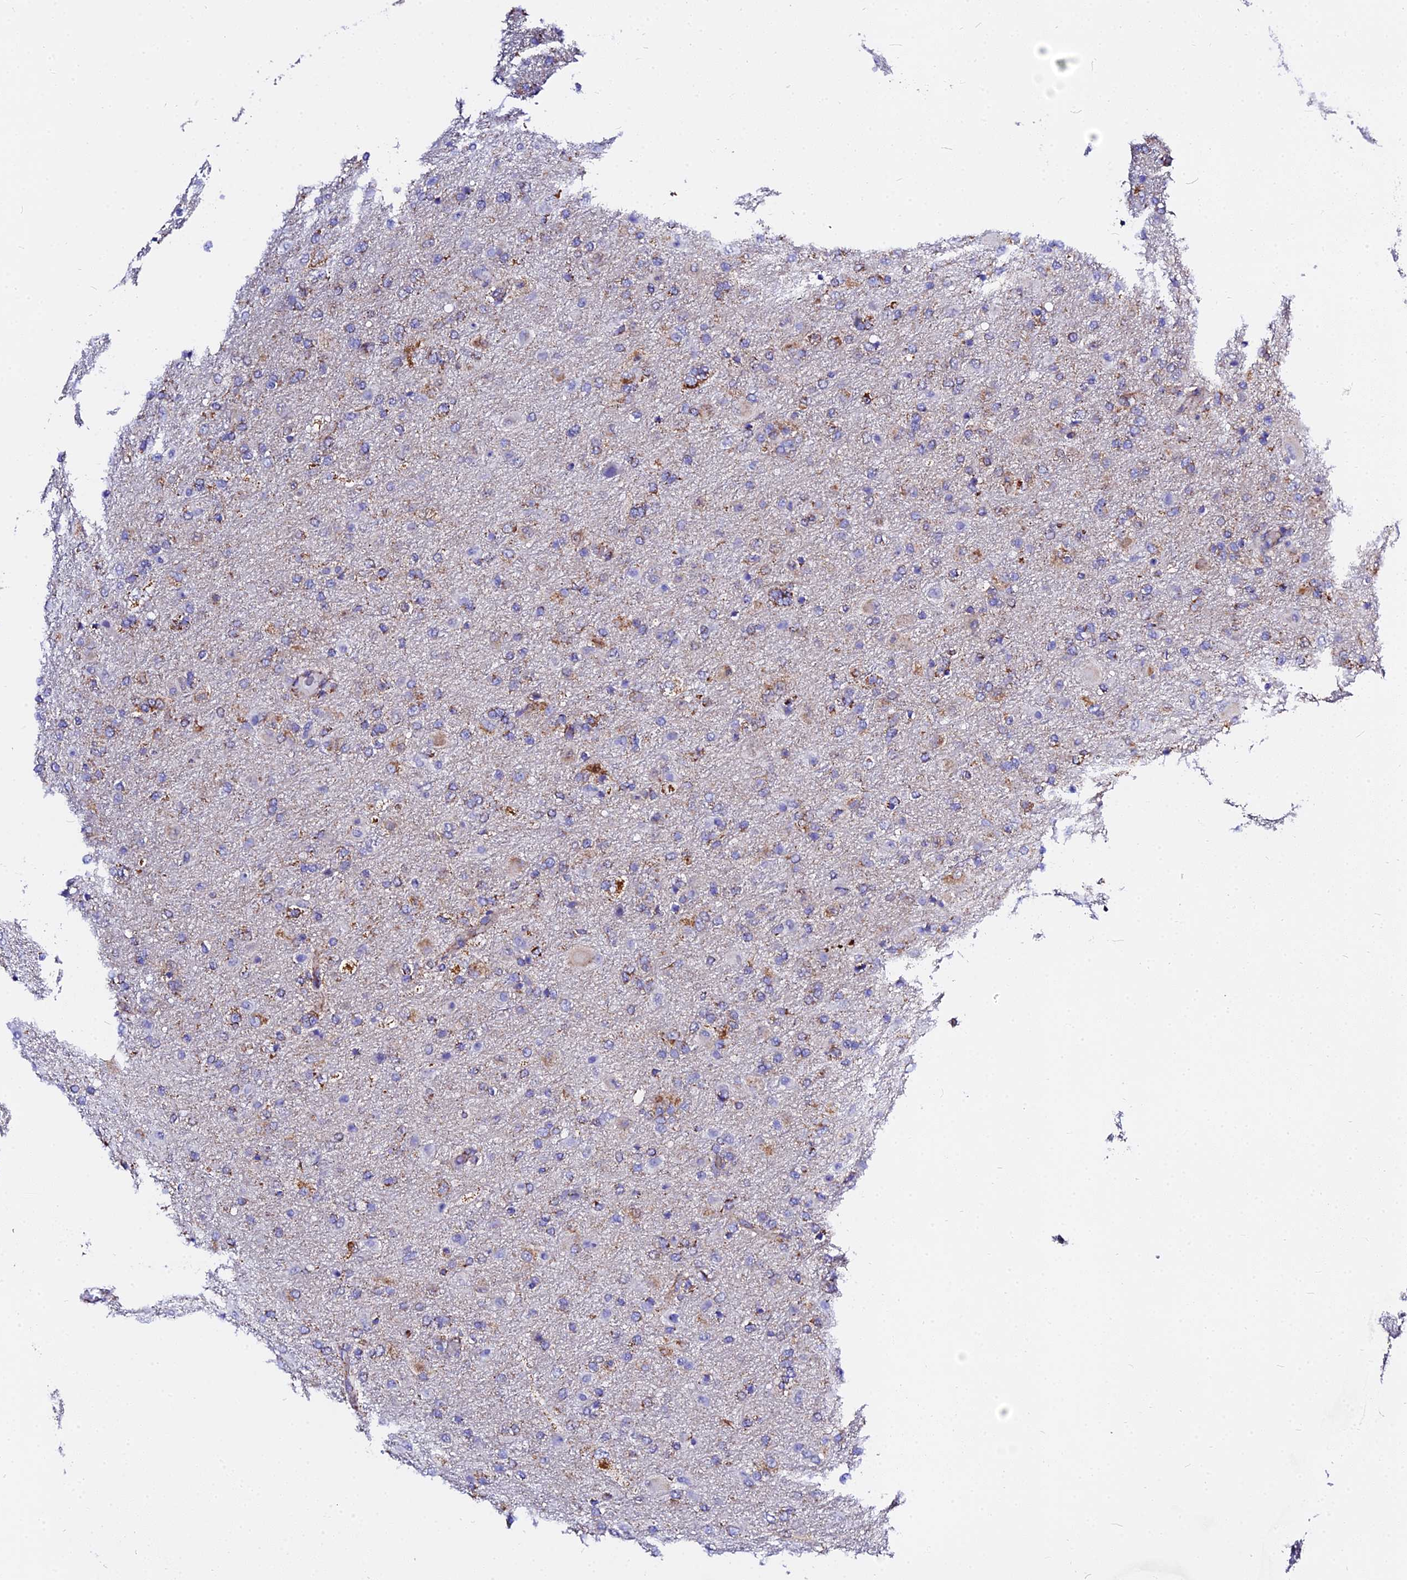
{"staining": {"intensity": "moderate", "quantity": "25%-75%", "location": "cytoplasmic/membranous"}, "tissue": "glioma", "cell_type": "Tumor cells", "image_type": "cancer", "snomed": [{"axis": "morphology", "description": "Glioma, malignant, Low grade"}, {"axis": "topography", "description": "Brain"}], "caption": "There is medium levels of moderate cytoplasmic/membranous expression in tumor cells of glioma, as demonstrated by immunohistochemical staining (brown color).", "gene": "ZNF573", "patient": {"sex": "male", "age": 65}}